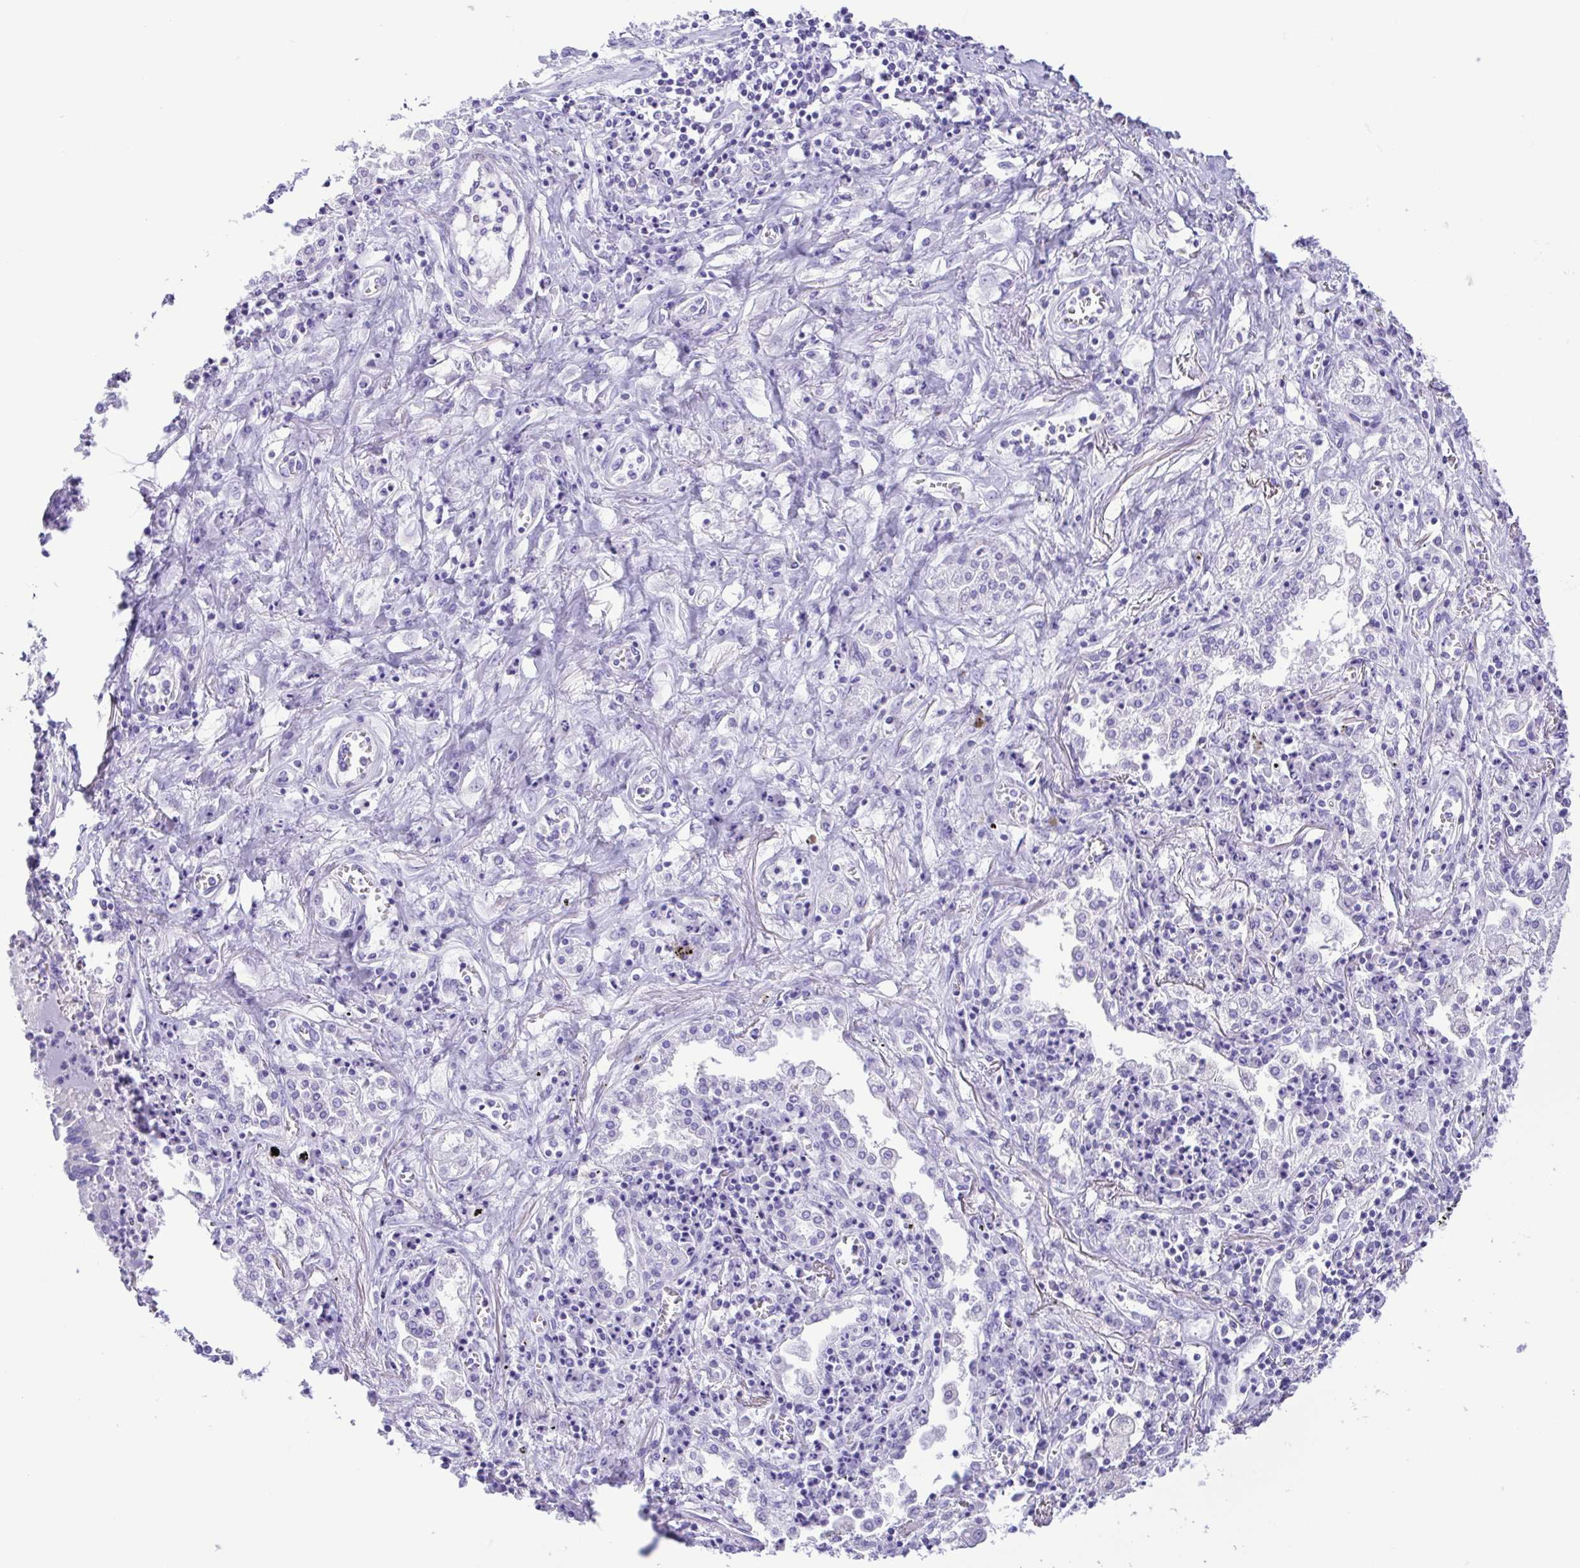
{"staining": {"intensity": "negative", "quantity": "none", "location": "none"}, "tissue": "lung cancer", "cell_type": "Tumor cells", "image_type": "cancer", "snomed": [{"axis": "morphology", "description": "Squamous cell carcinoma, NOS"}, {"axis": "morphology", "description": "Squamous cell carcinoma, metastatic, NOS"}, {"axis": "topography", "description": "Lung"}, {"axis": "topography", "description": "Pleura, NOS"}], "caption": "Immunohistochemistry (IHC) micrograph of lung metastatic squamous cell carcinoma stained for a protein (brown), which exhibits no positivity in tumor cells. (DAB immunohistochemistry visualized using brightfield microscopy, high magnification).", "gene": "OVGP1", "patient": {"sex": "male", "age": 72}}